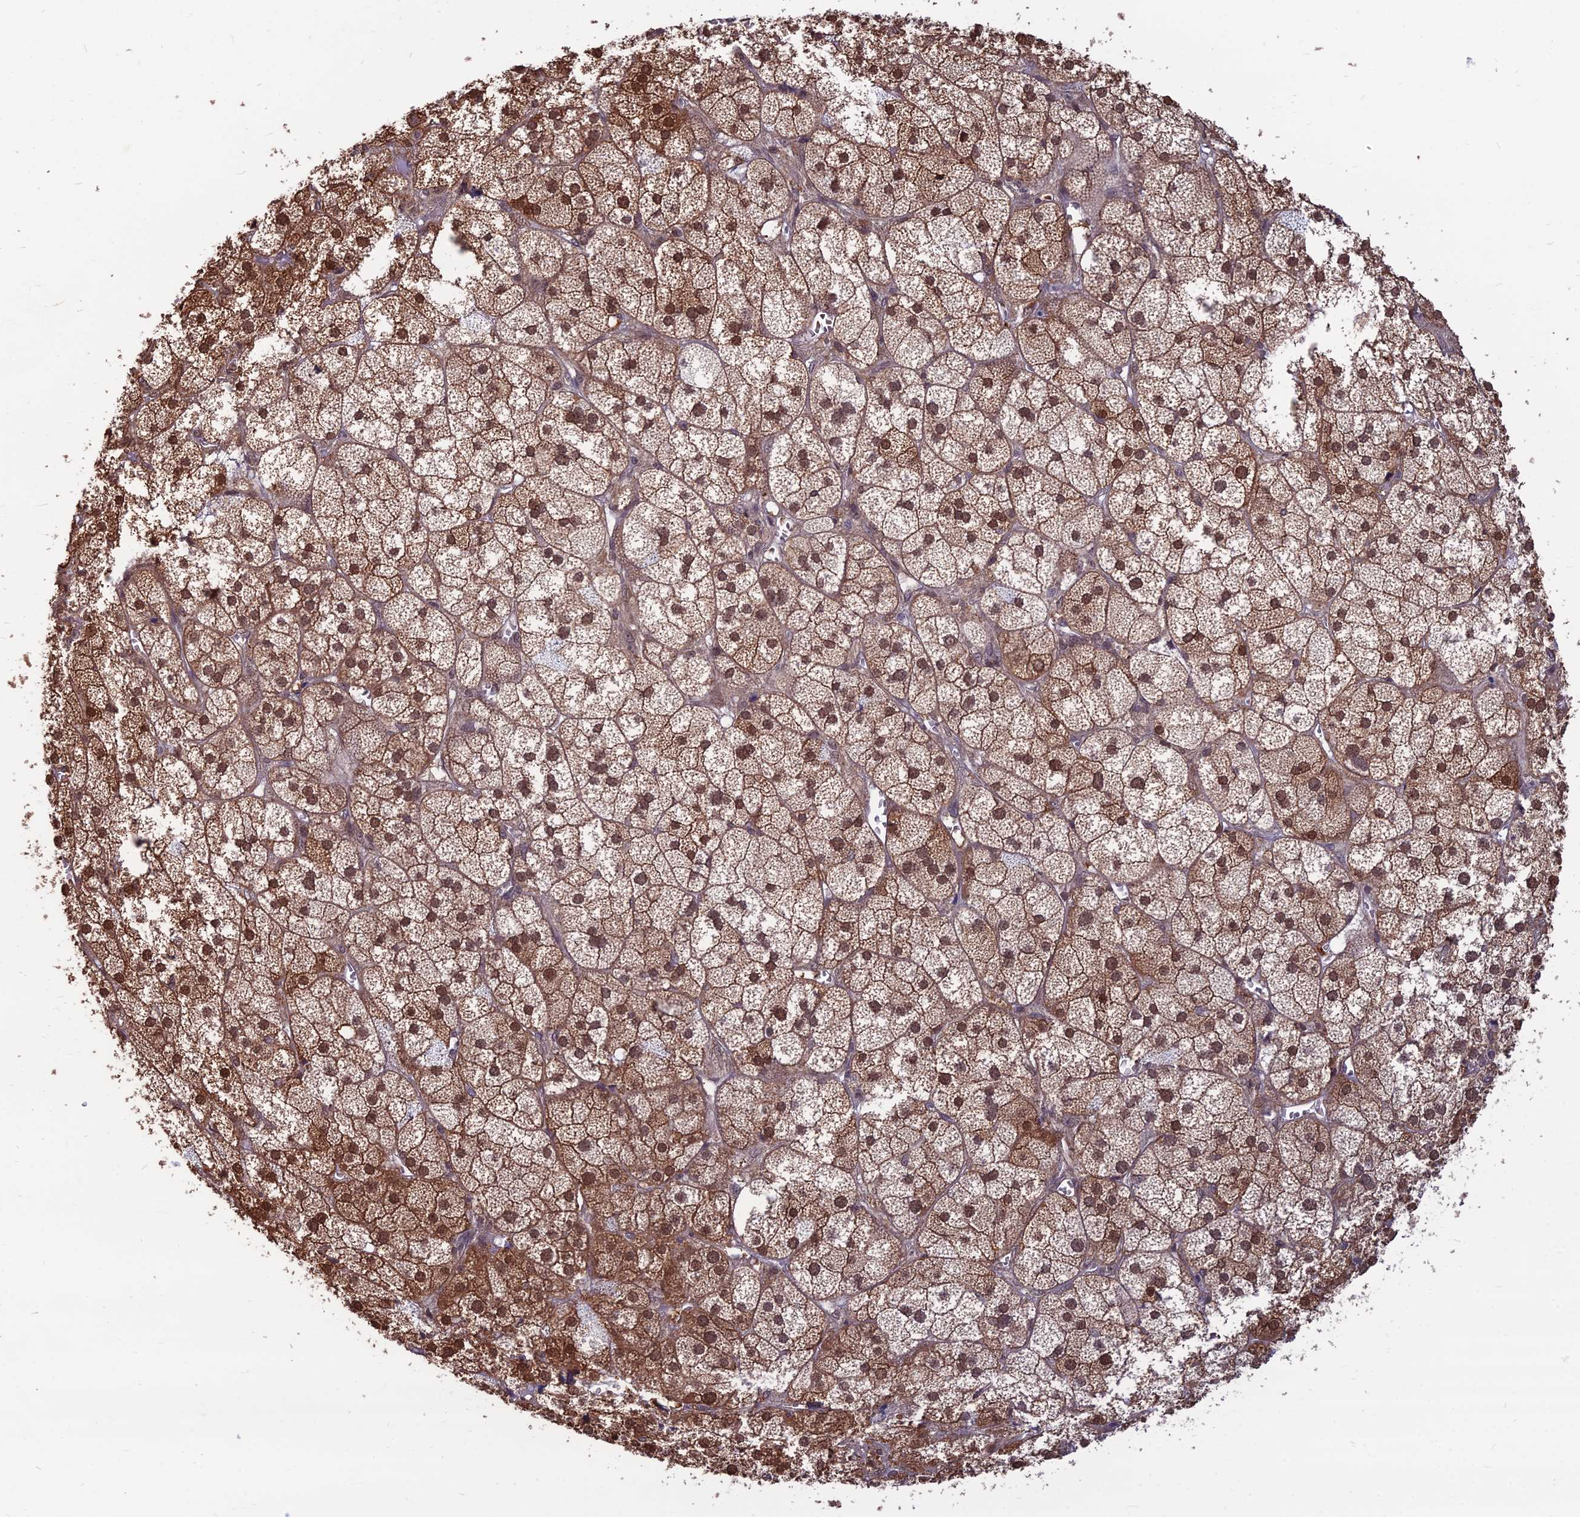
{"staining": {"intensity": "moderate", "quantity": ">75%", "location": "cytoplasmic/membranous,nuclear"}, "tissue": "adrenal gland", "cell_type": "Glandular cells", "image_type": "normal", "snomed": [{"axis": "morphology", "description": "Normal tissue, NOS"}, {"axis": "topography", "description": "Adrenal gland"}], "caption": "IHC histopathology image of unremarkable adrenal gland stained for a protein (brown), which exhibits medium levels of moderate cytoplasmic/membranous,nuclear expression in approximately >75% of glandular cells.", "gene": "OPA3", "patient": {"sex": "female", "age": 61}}